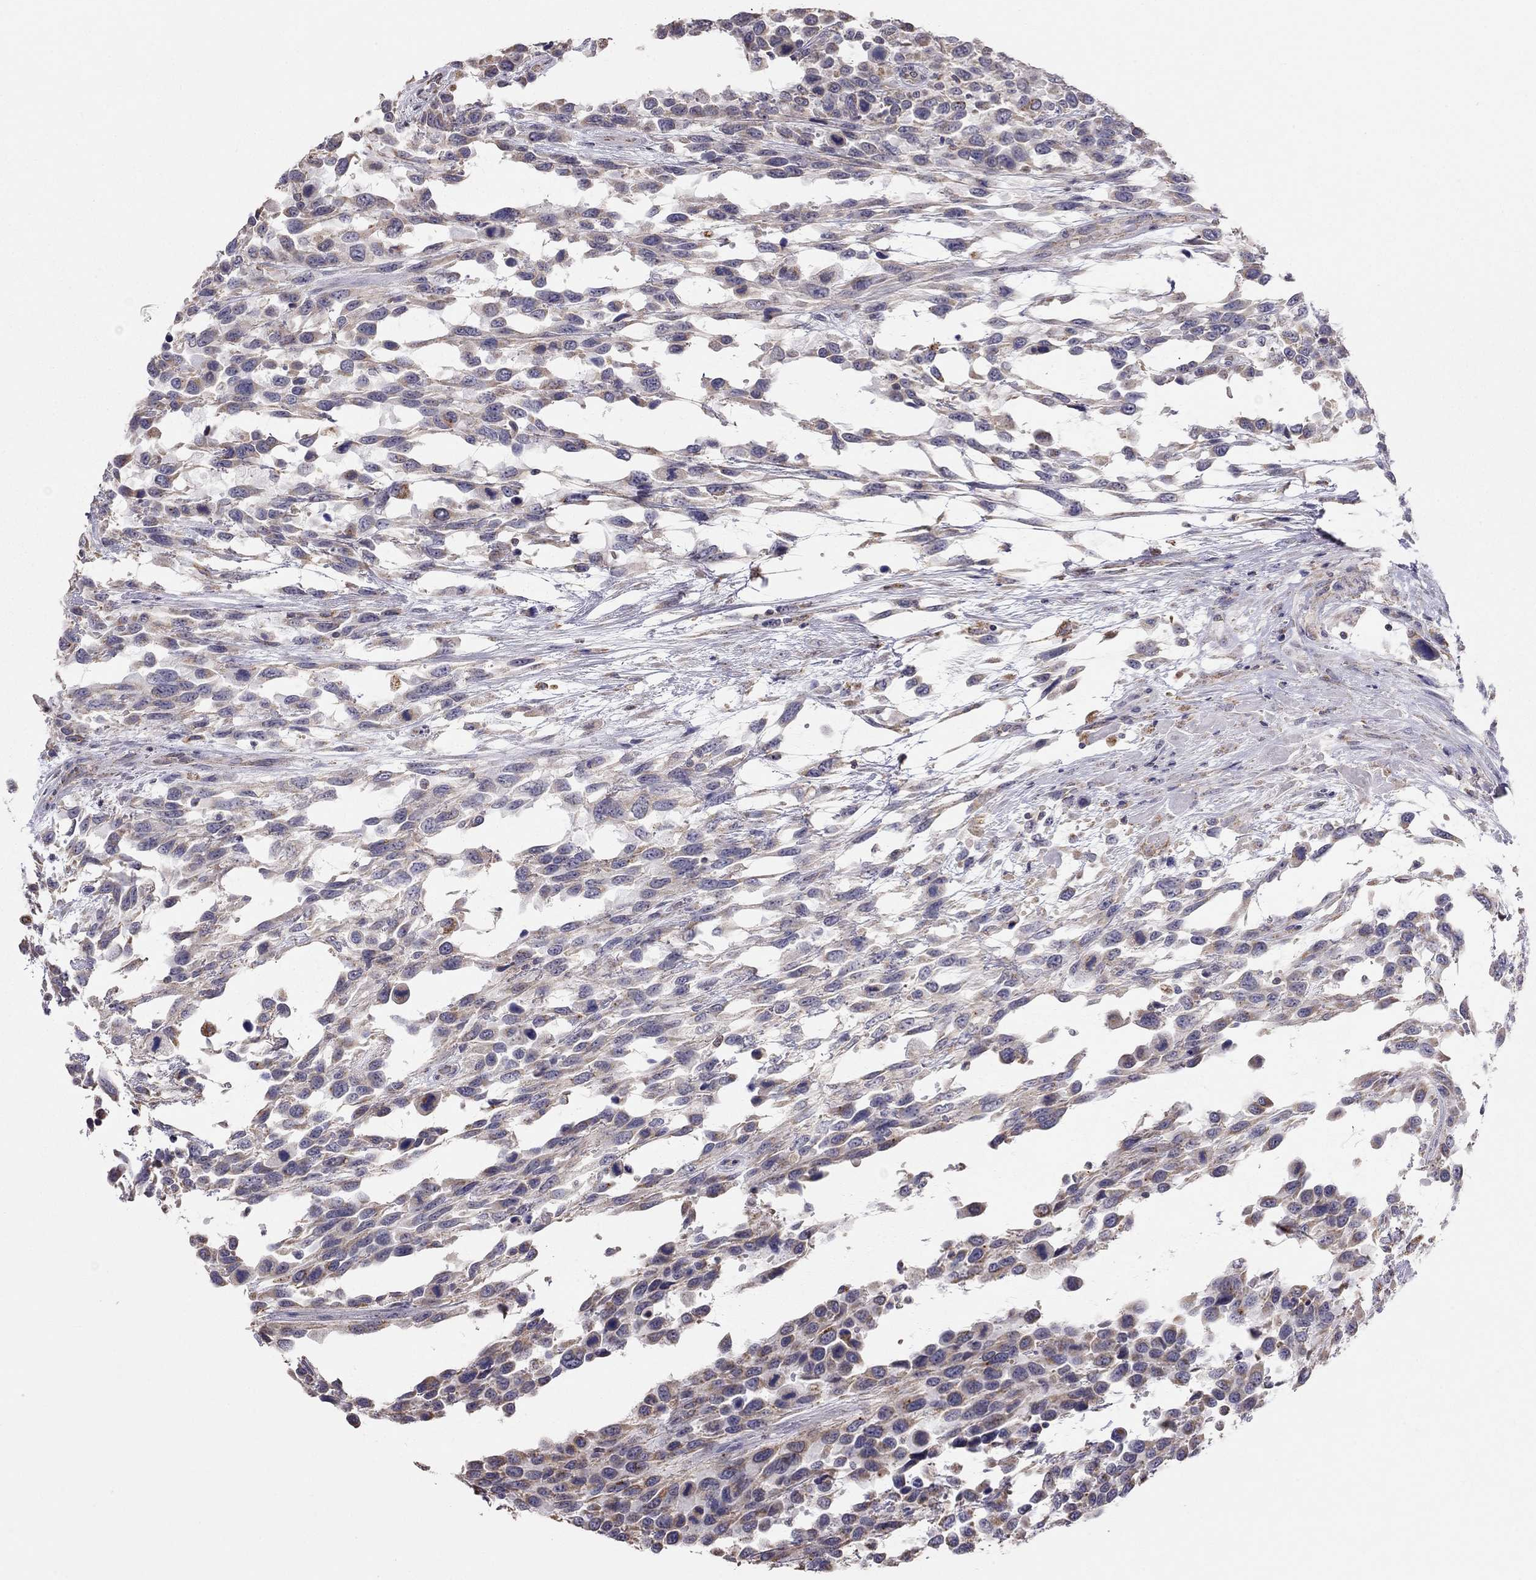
{"staining": {"intensity": "weak", "quantity": "25%-75%", "location": "cytoplasmic/membranous"}, "tissue": "urothelial cancer", "cell_type": "Tumor cells", "image_type": "cancer", "snomed": [{"axis": "morphology", "description": "Urothelial carcinoma, High grade"}, {"axis": "topography", "description": "Urinary bladder"}], "caption": "A brown stain highlights weak cytoplasmic/membranous positivity of a protein in urothelial cancer tumor cells. The protein of interest is shown in brown color, while the nuclei are stained blue.", "gene": "LRIT3", "patient": {"sex": "female", "age": 70}}